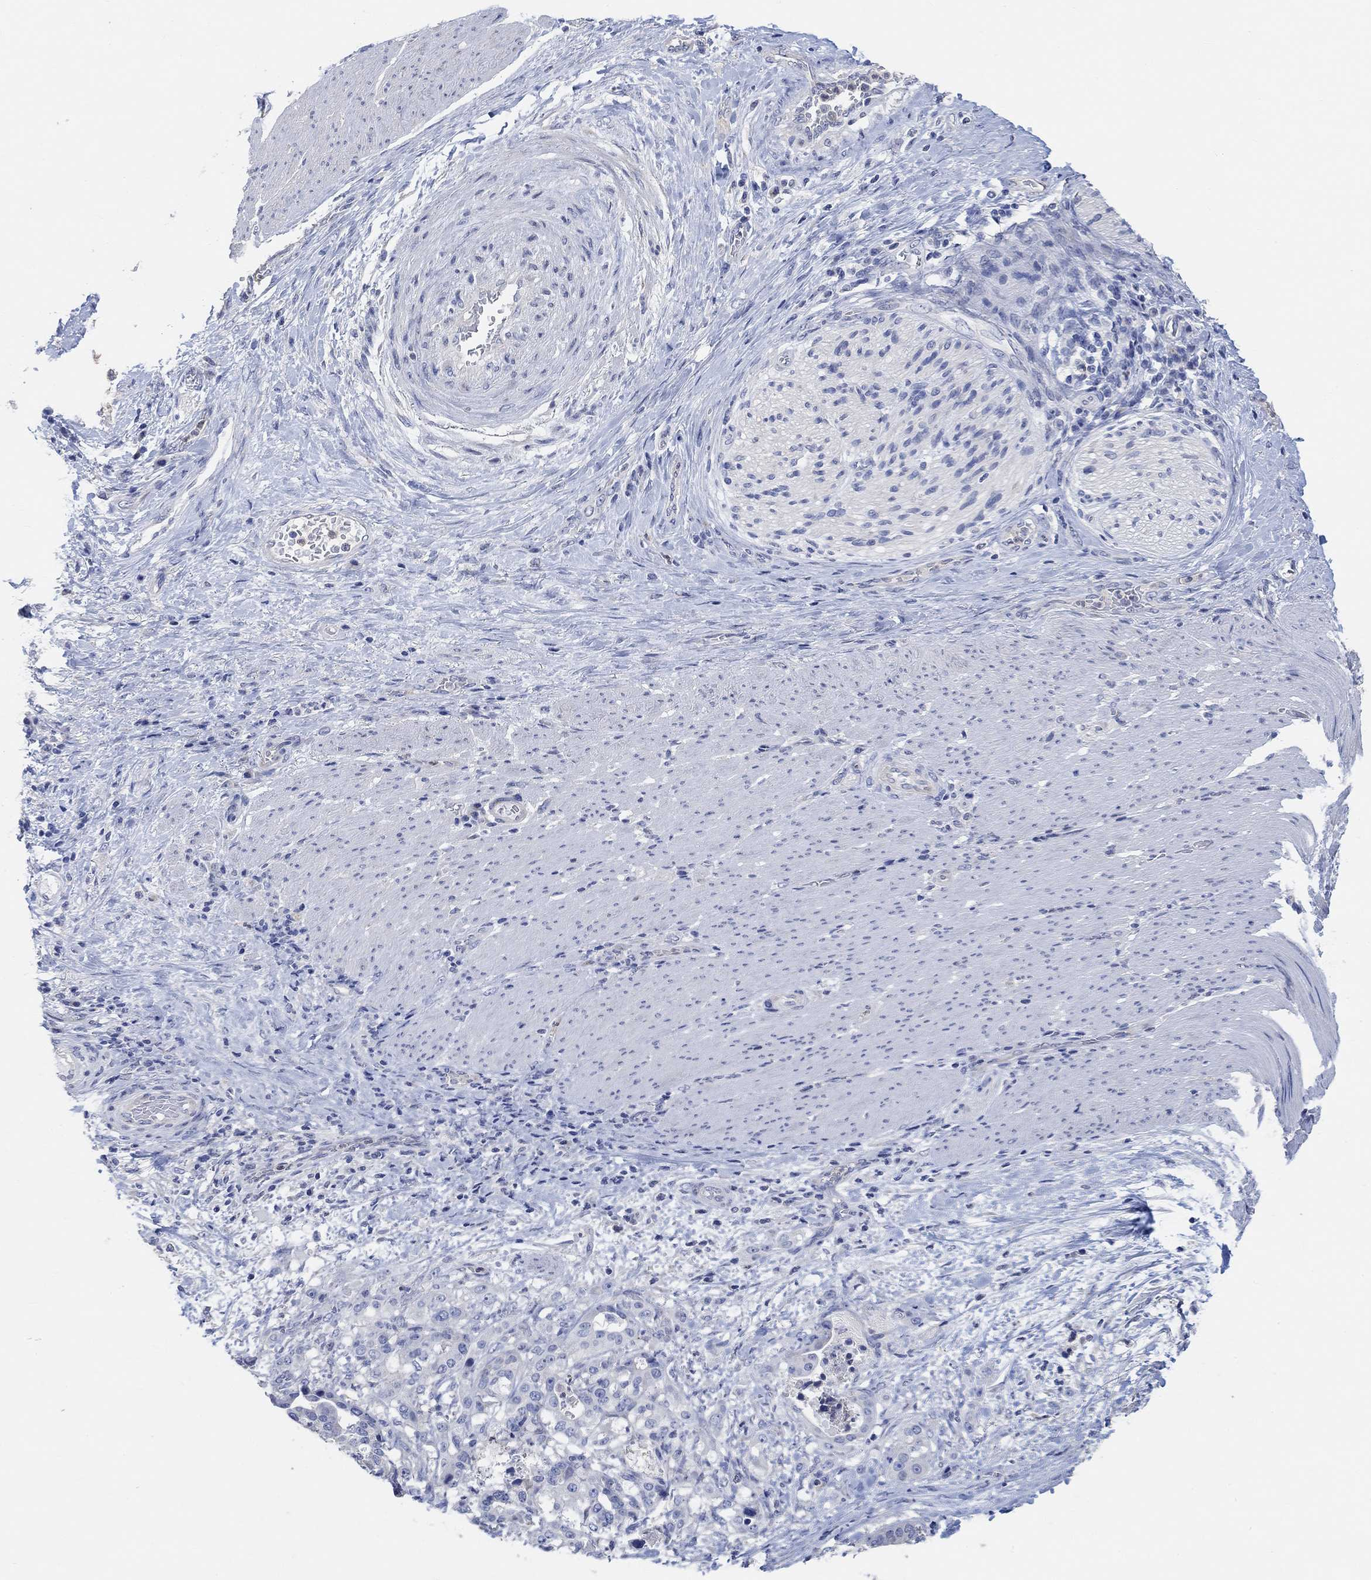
{"staining": {"intensity": "negative", "quantity": "none", "location": "none"}, "tissue": "stomach cancer", "cell_type": "Tumor cells", "image_type": "cancer", "snomed": [{"axis": "morphology", "description": "Adenocarcinoma, NOS"}, {"axis": "topography", "description": "Stomach"}], "caption": "Tumor cells show no significant expression in stomach adenocarcinoma.", "gene": "NLRP14", "patient": {"sex": "male", "age": 48}}